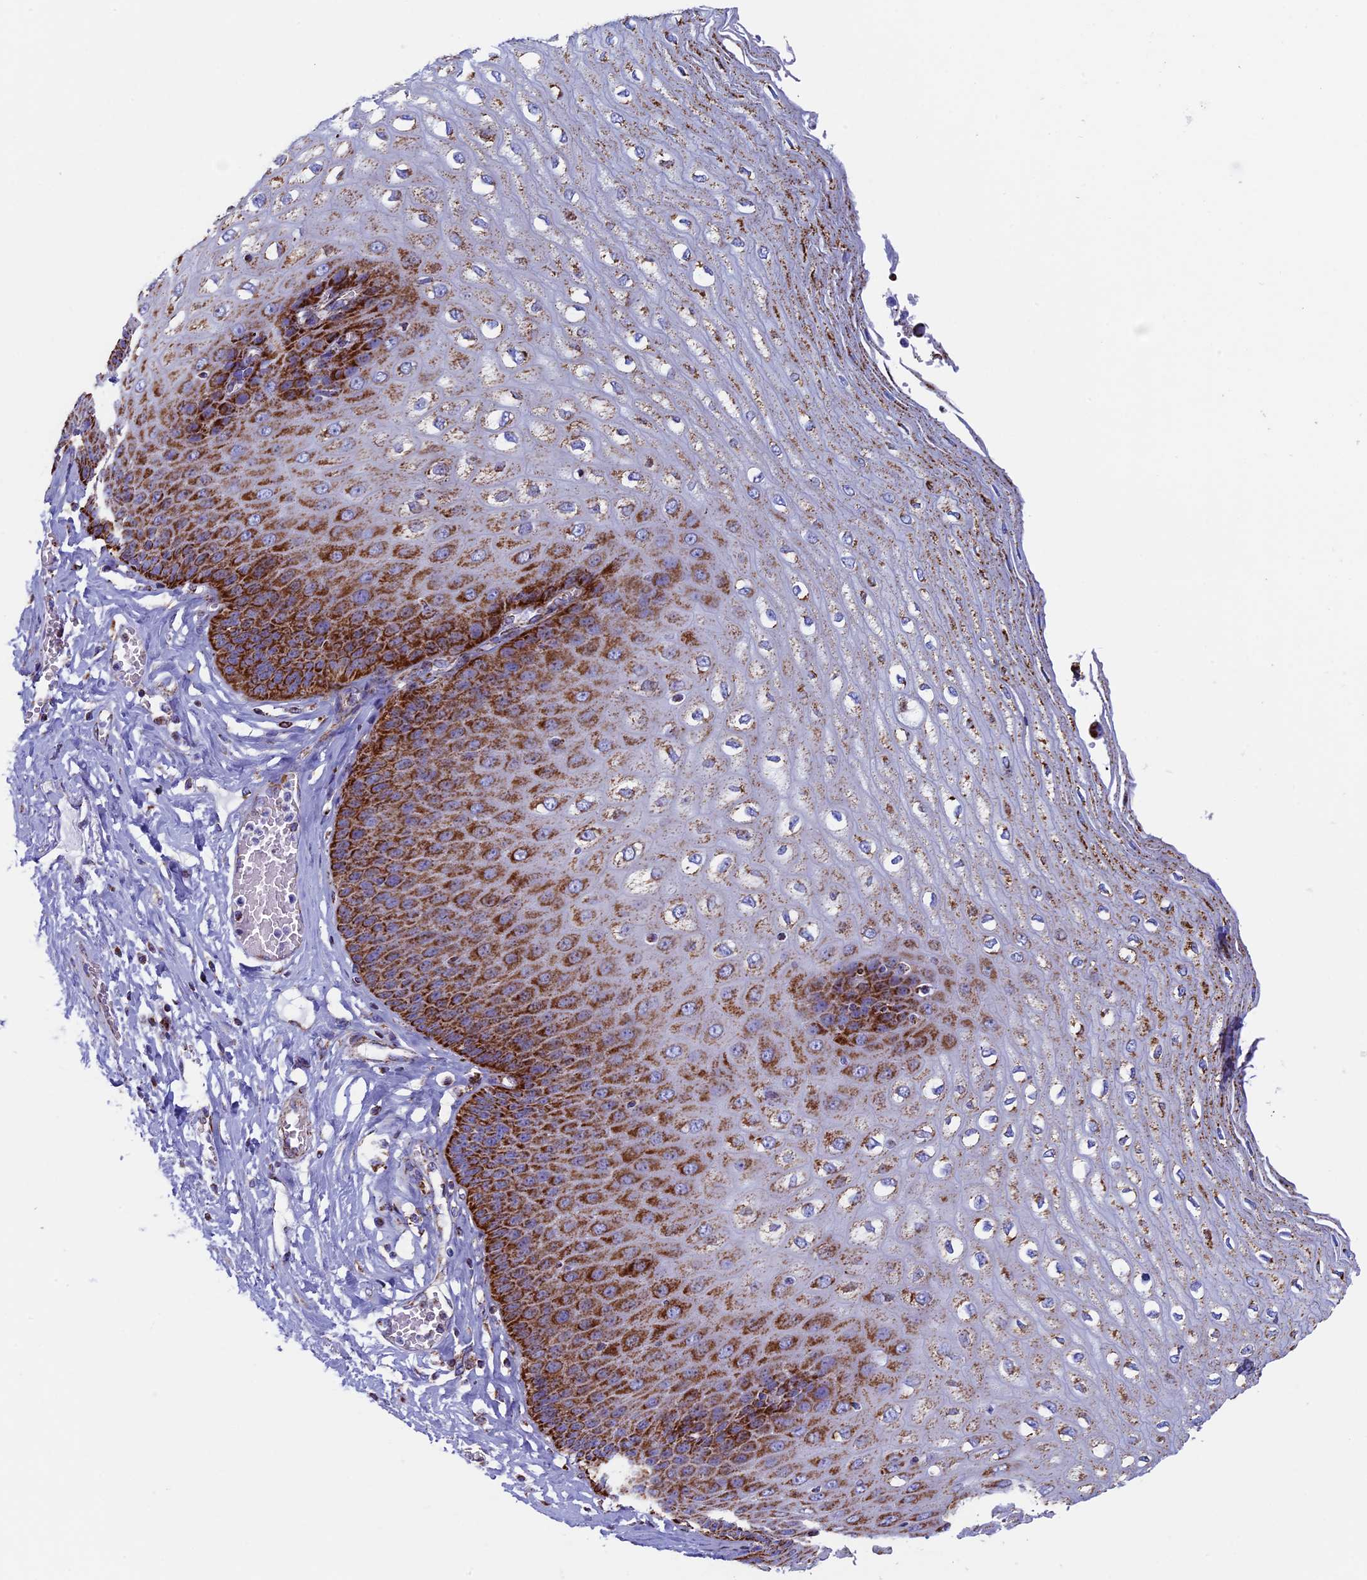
{"staining": {"intensity": "strong", "quantity": ">75%", "location": "cytoplasmic/membranous"}, "tissue": "esophagus", "cell_type": "Squamous epithelial cells", "image_type": "normal", "snomed": [{"axis": "morphology", "description": "Normal tissue, NOS"}, {"axis": "topography", "description": "Esophagus"}], "caption": "IHC of normal human esophagus displays high levels of strong cytoplasmic/membranous staining in about >75% of squamous epithelial cells. Using DAB (brown) and hematoxylin (blue) stains, captured at high magnification using brightfield microscopy.", "gene": "UQCRFS1", "patient": {"sex": "male", "age": 60}}